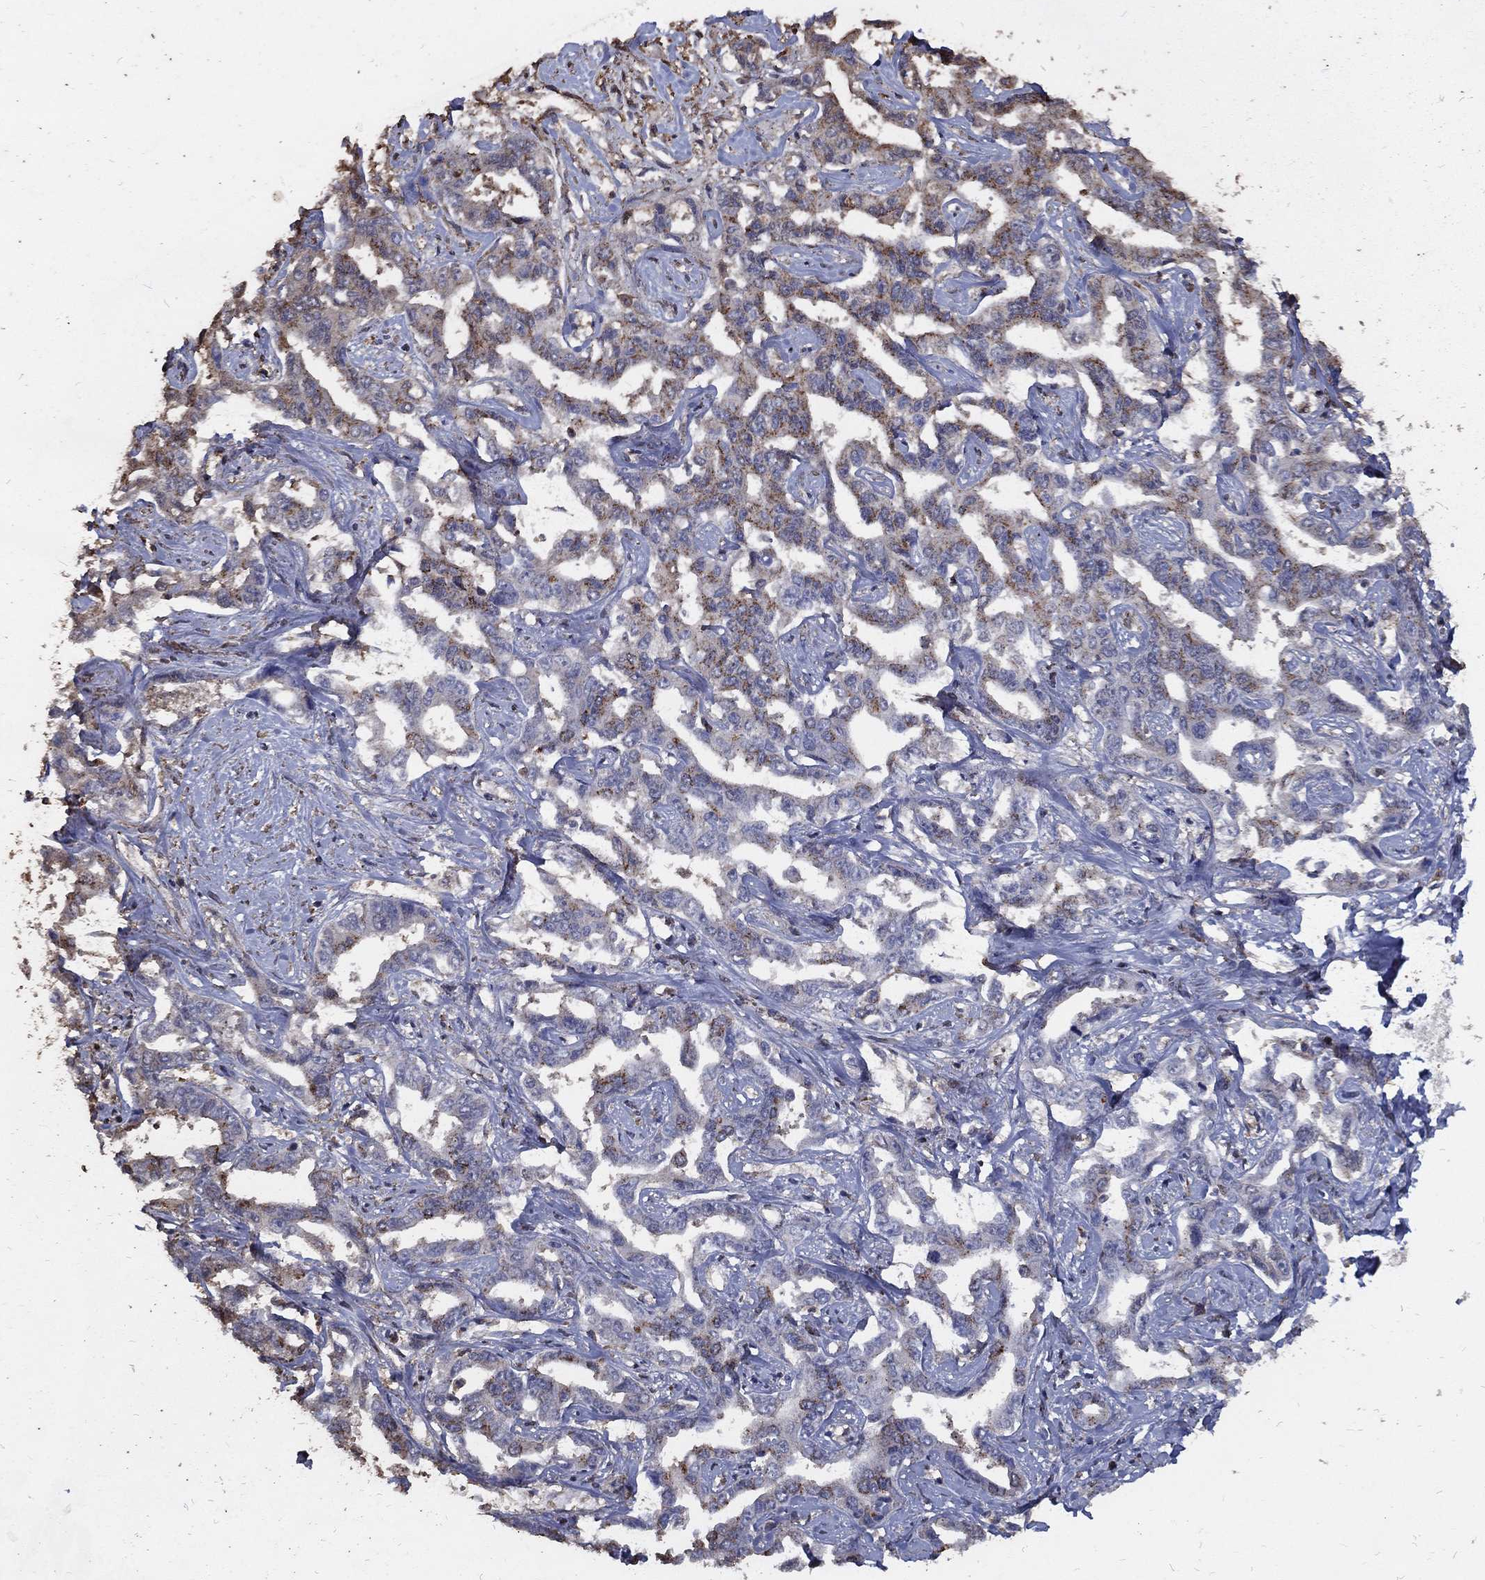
{"staining": {"intensity": "moderate", "quantity": ">75%", "location": "cytoplasmic/membranous"}, "tissue": "liver cancer", "cell_type": "Tumor cells", "image_type": "cancer", "snomed": [{"axis": "morphology", "description": "Cholangiocarcinoma"}, {"axis": "topography", "description": "Liver"}], "caption": "This is an image of immunohistochemistry (IHC) staining of cholangiocarcinoma (liver), which shows moderate positivity in the cytoplasmic/membranous of tumor cells.", "gene": "GPR183", "patient": {"sex": "male", "age": 59}}